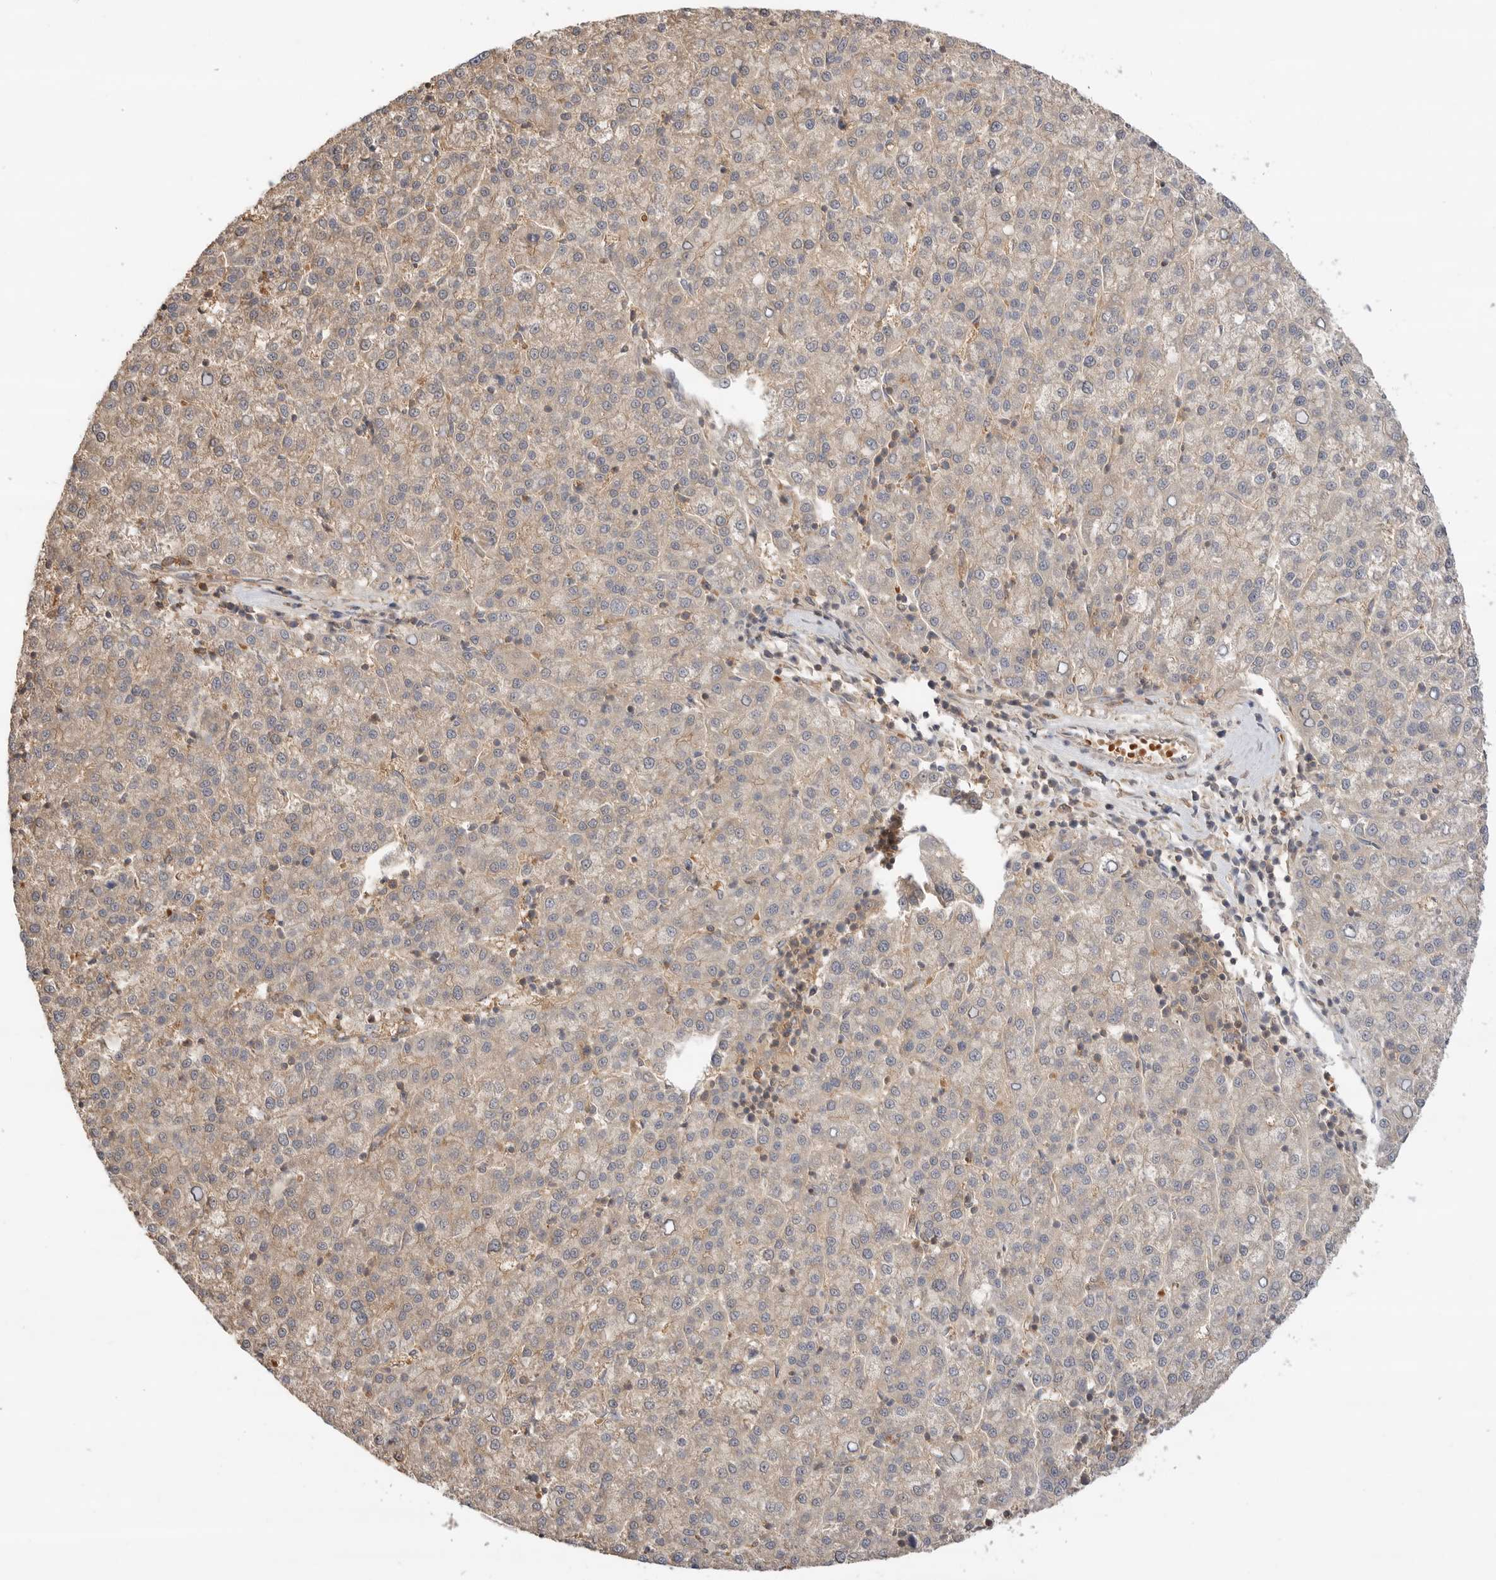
{"staining": {"intensity": "weak", "quantity": "<25%", "location": "cytoplasmic/membranous"}, "tissue": "liver cancer", "cell_type": "Tumor cells", "image_type": "cancer", "snomed": [{"axis": "morphology", "description": "Carcinoma, Hepatocellular, NOS"}, {"axis": "topography", "description": "Liver"}], "caption": "Hepatocellular carcinoma (liver) was stained to show a protein in brown. There is no significant expression in tumor cells.", "gene": "CLDN12", "patient": {"sex": "female", "age": 58}}